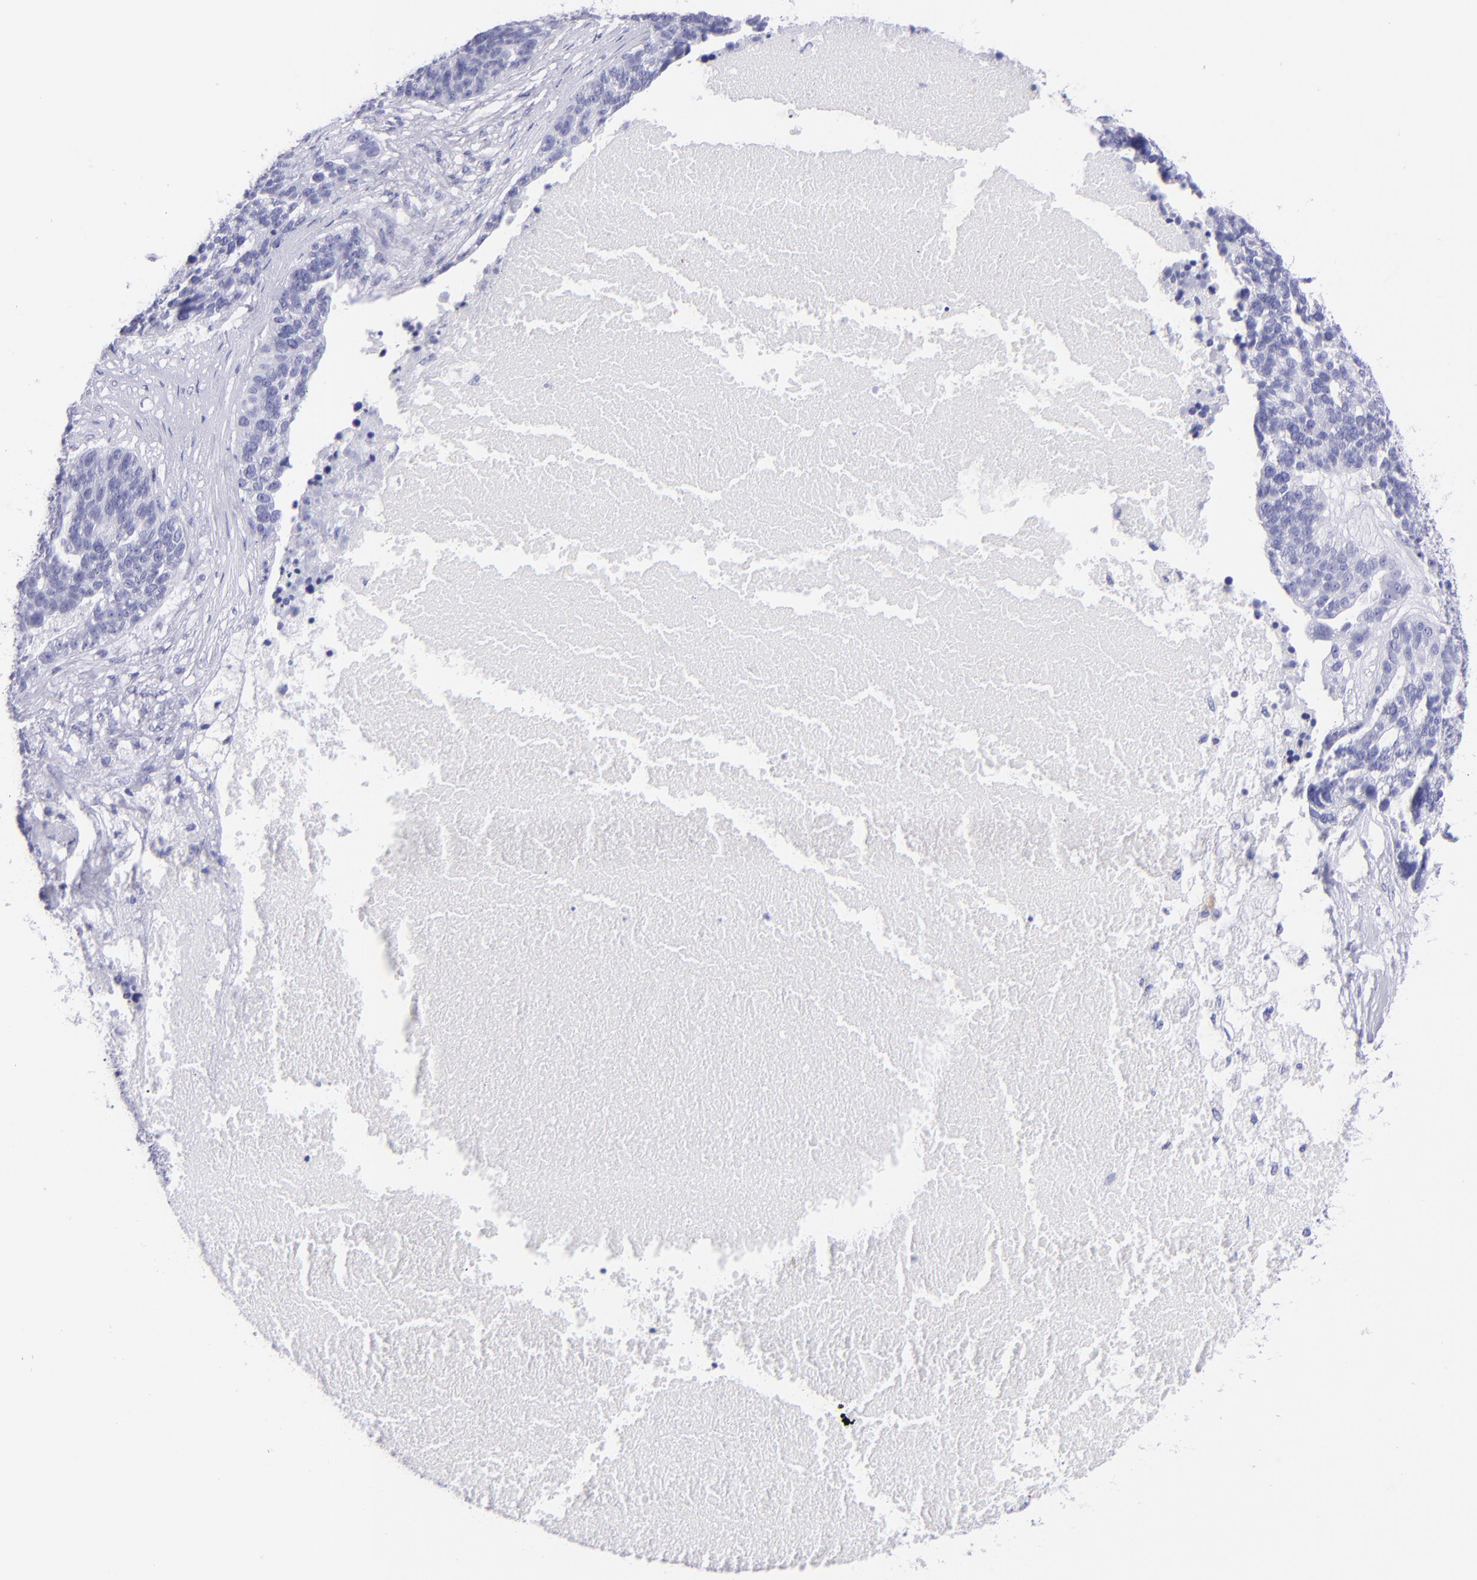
{"staining": {"intensity": "negative", "quantity": "none", "location": "none"}, "tissue": "ovarian cancer", "cell_type": "Tumor cells", "image_type": "cancer", "snomed": [{"axis": "morphology", "description": "Cystadenocarcinoma, serous, NOS"}, {"axis": "topography", "description": "Ovary"}], "caption": "IHC of human ovarian serous cystadenocarcinoma displays no staining in tumor cells. (DAB IHC, high magnification).", "gene": "PIP", "patient": {"sex": "female", "age": 59}}